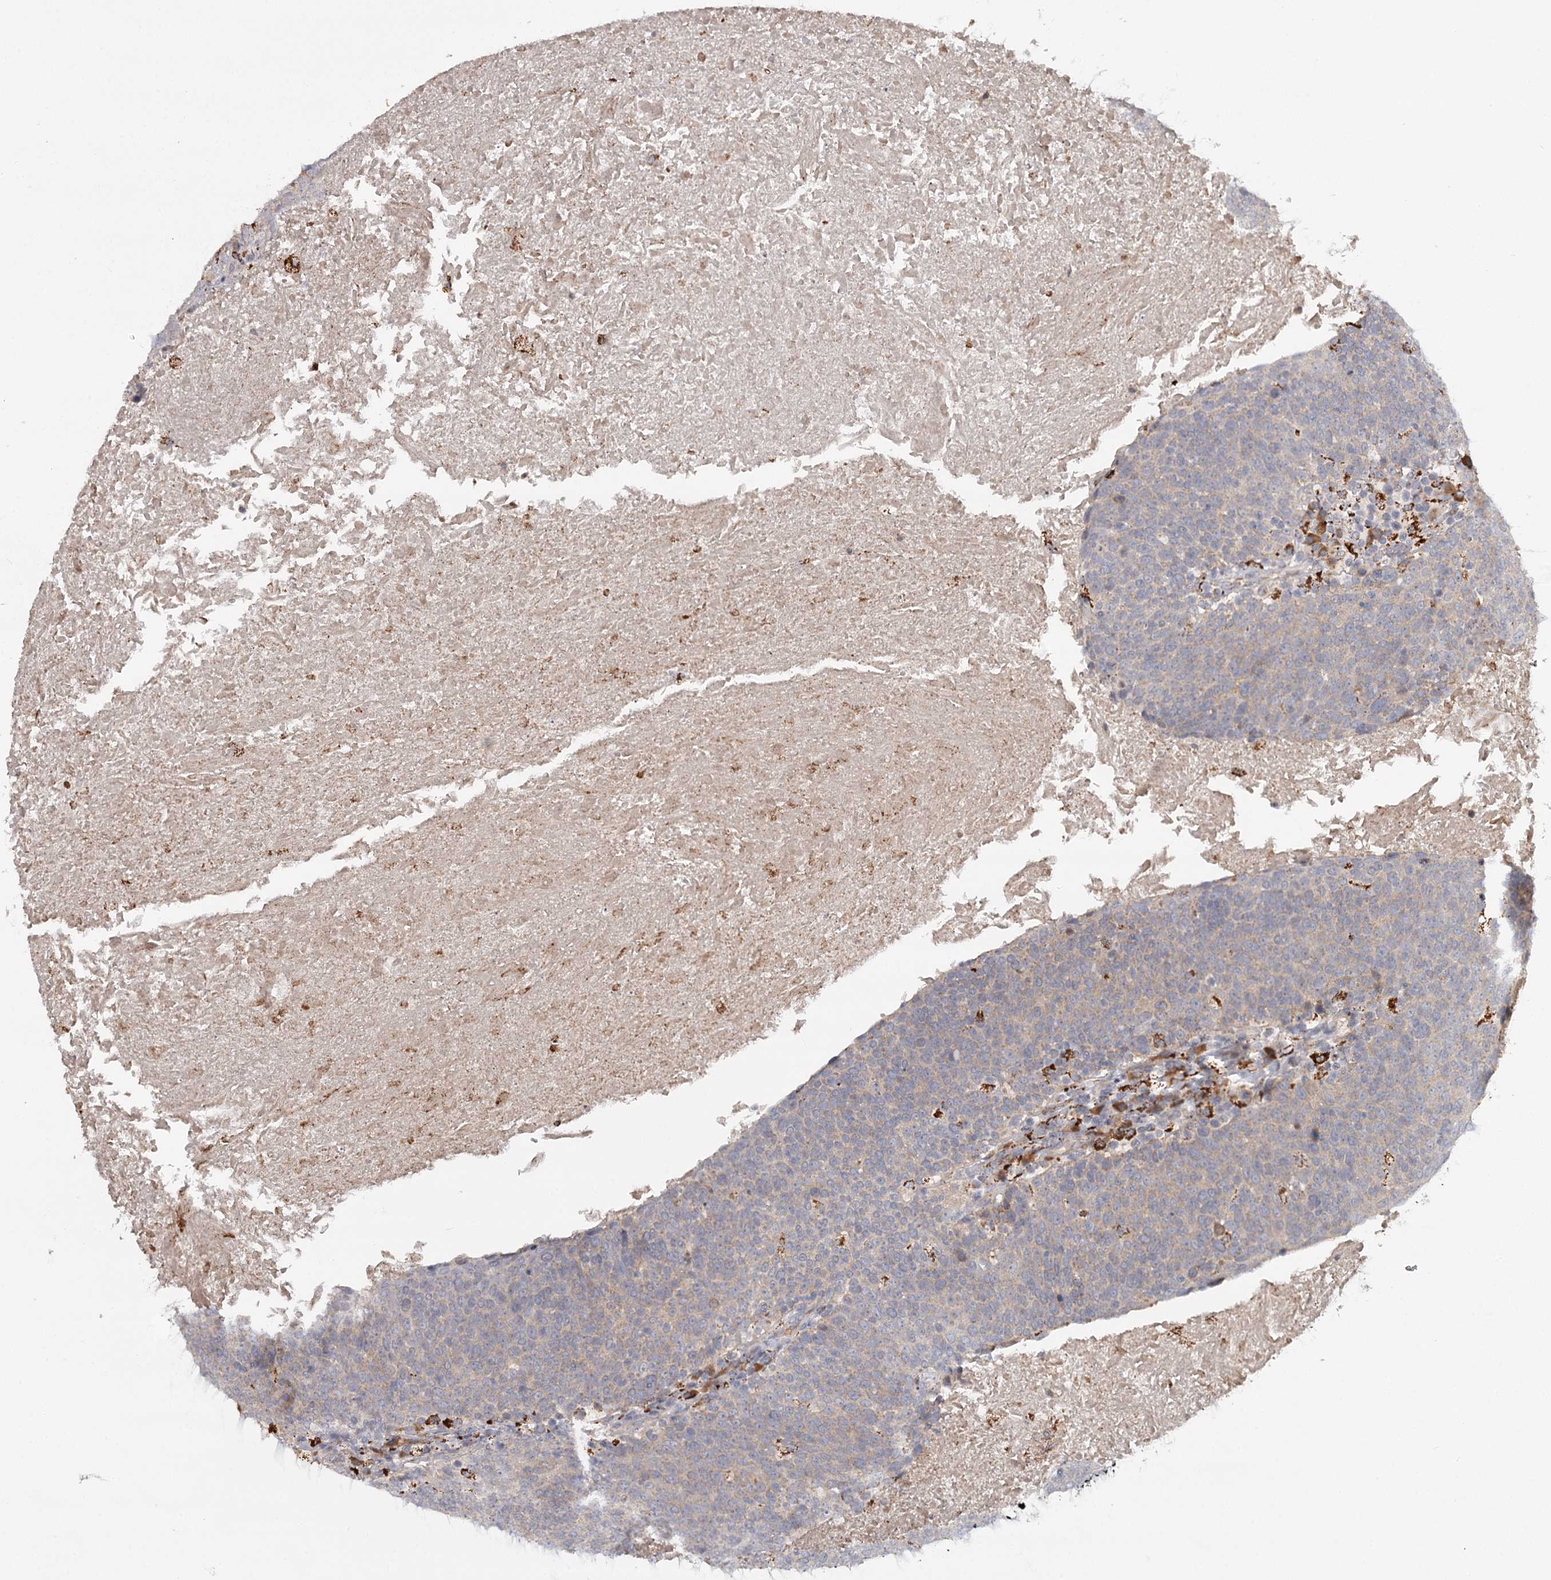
{"staining": {"intensity": "weak", "quantity": "<25%", "location": "cytoplasmic/membranous"}, "tissue": "head and neck cancer", "cell_type": "Tumor cells", "image_type": "cancer", "snomed": [{"axis": "morphology", "description": "Squamous cell carcinoma, NOS"}, {"axis": "morphology", "description": "Squamous cell carcinoma, metastatic, NOS"}, {"axis": "topography", "description": "Lymph node"}, {"axis": "topography", "description": "Head-Neck"}], "caption": "The histopathology image demonstrates no significant staining in tumor cells of head and neck cancer.", "gene": "CDC123", "patient": {"sex": "male", "age": 62}}